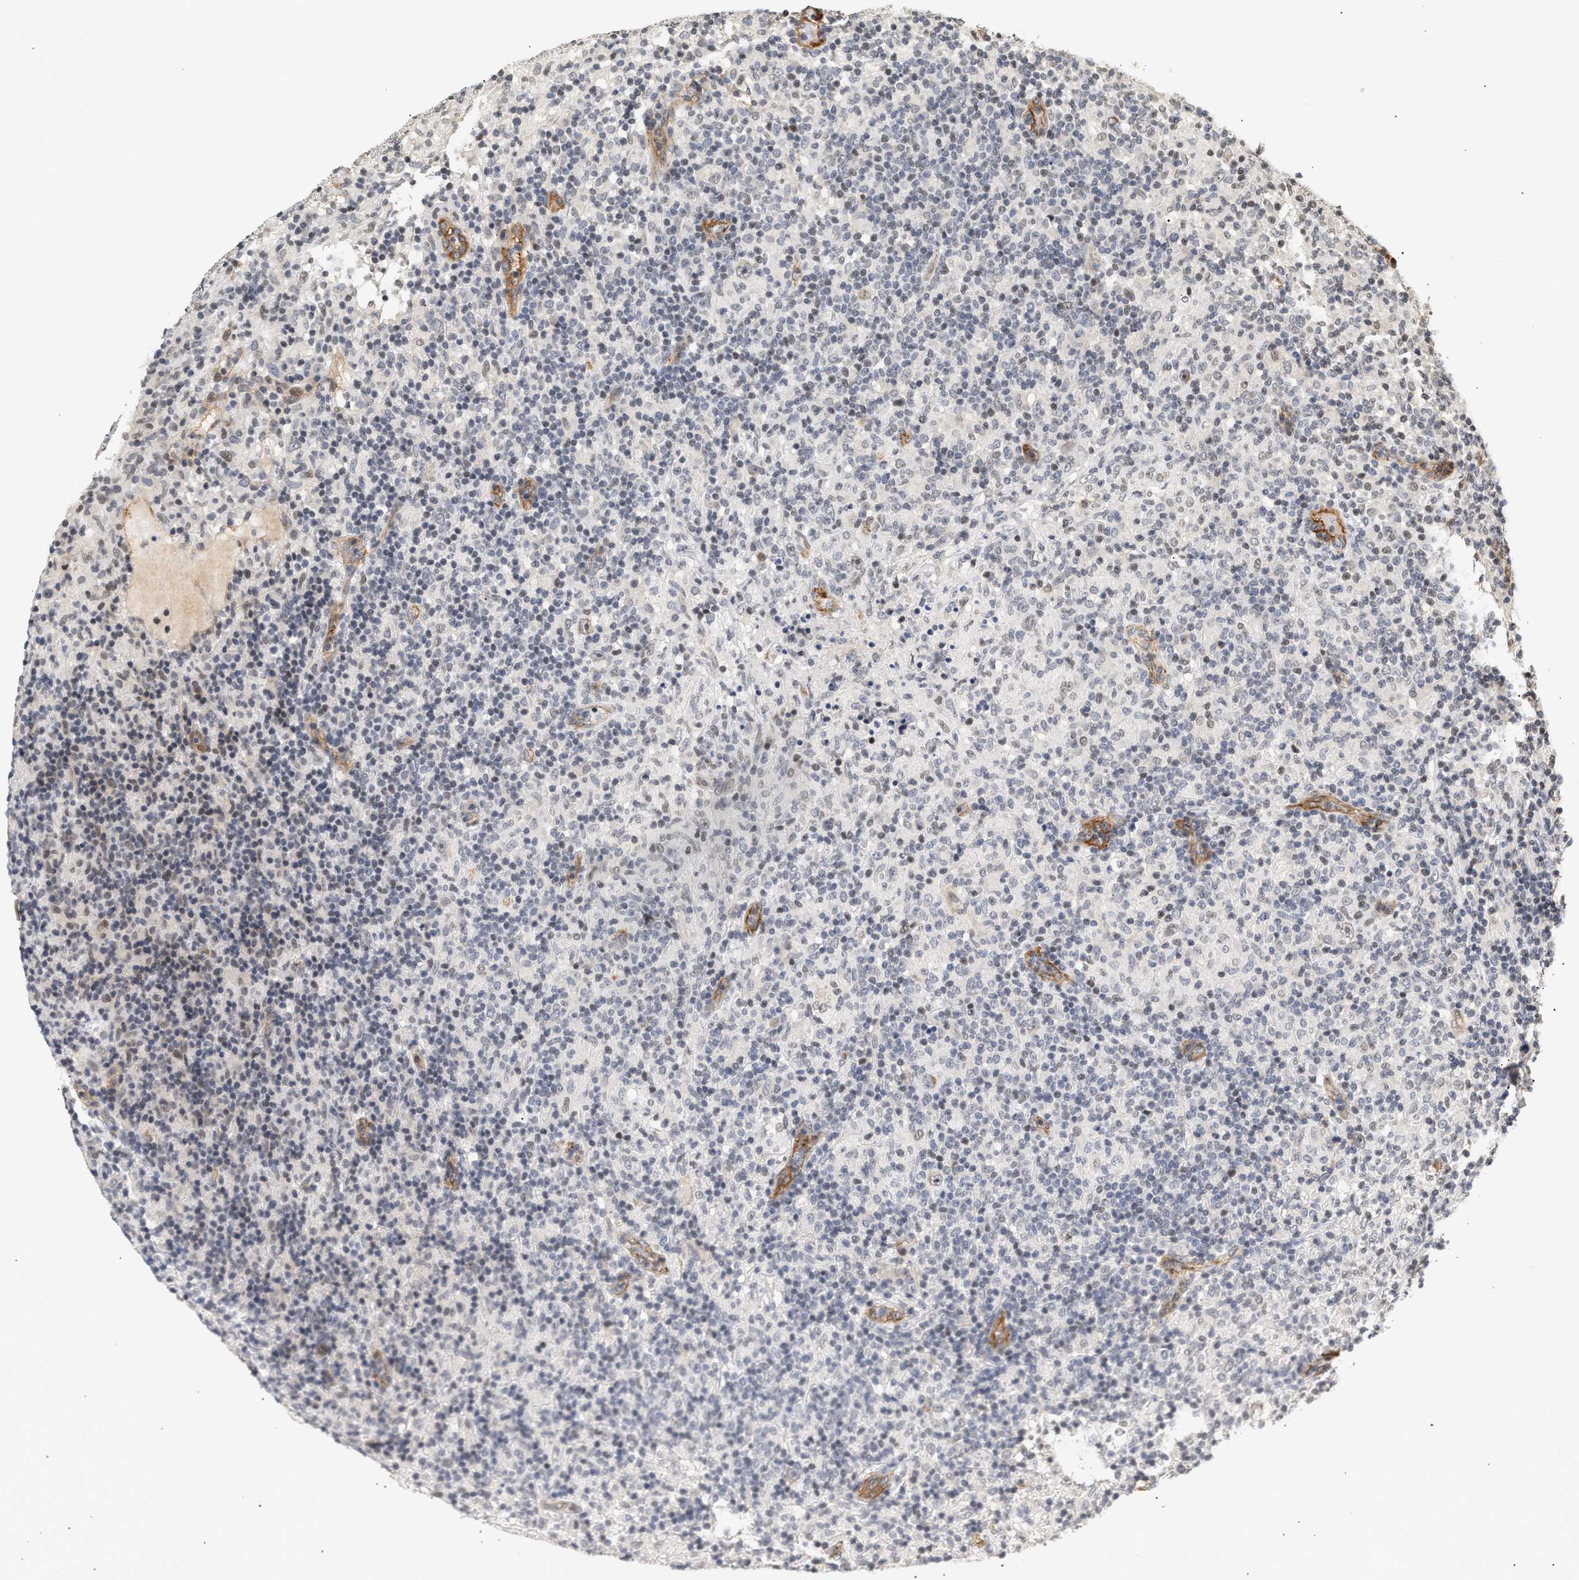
{"staining": {"intensity": "negative", "quantity": "none", "location": "none"}, "tissue": "lymphoma", "cell_type": "Tumor cells", "image_type": "cancer", "snomed": [{"axis": "morphology", "description": "Hodgkin's disease, NOS"}, {"axis": "topography", "description": "Lymph node"}], "caption": "Hodgkin's disease stained for a protein using immunohistochemistry (IHC) demonstrates no positivity tumor cells.", "gene": "PLXND1", "patient": {"sex": "male", "age": 70}}